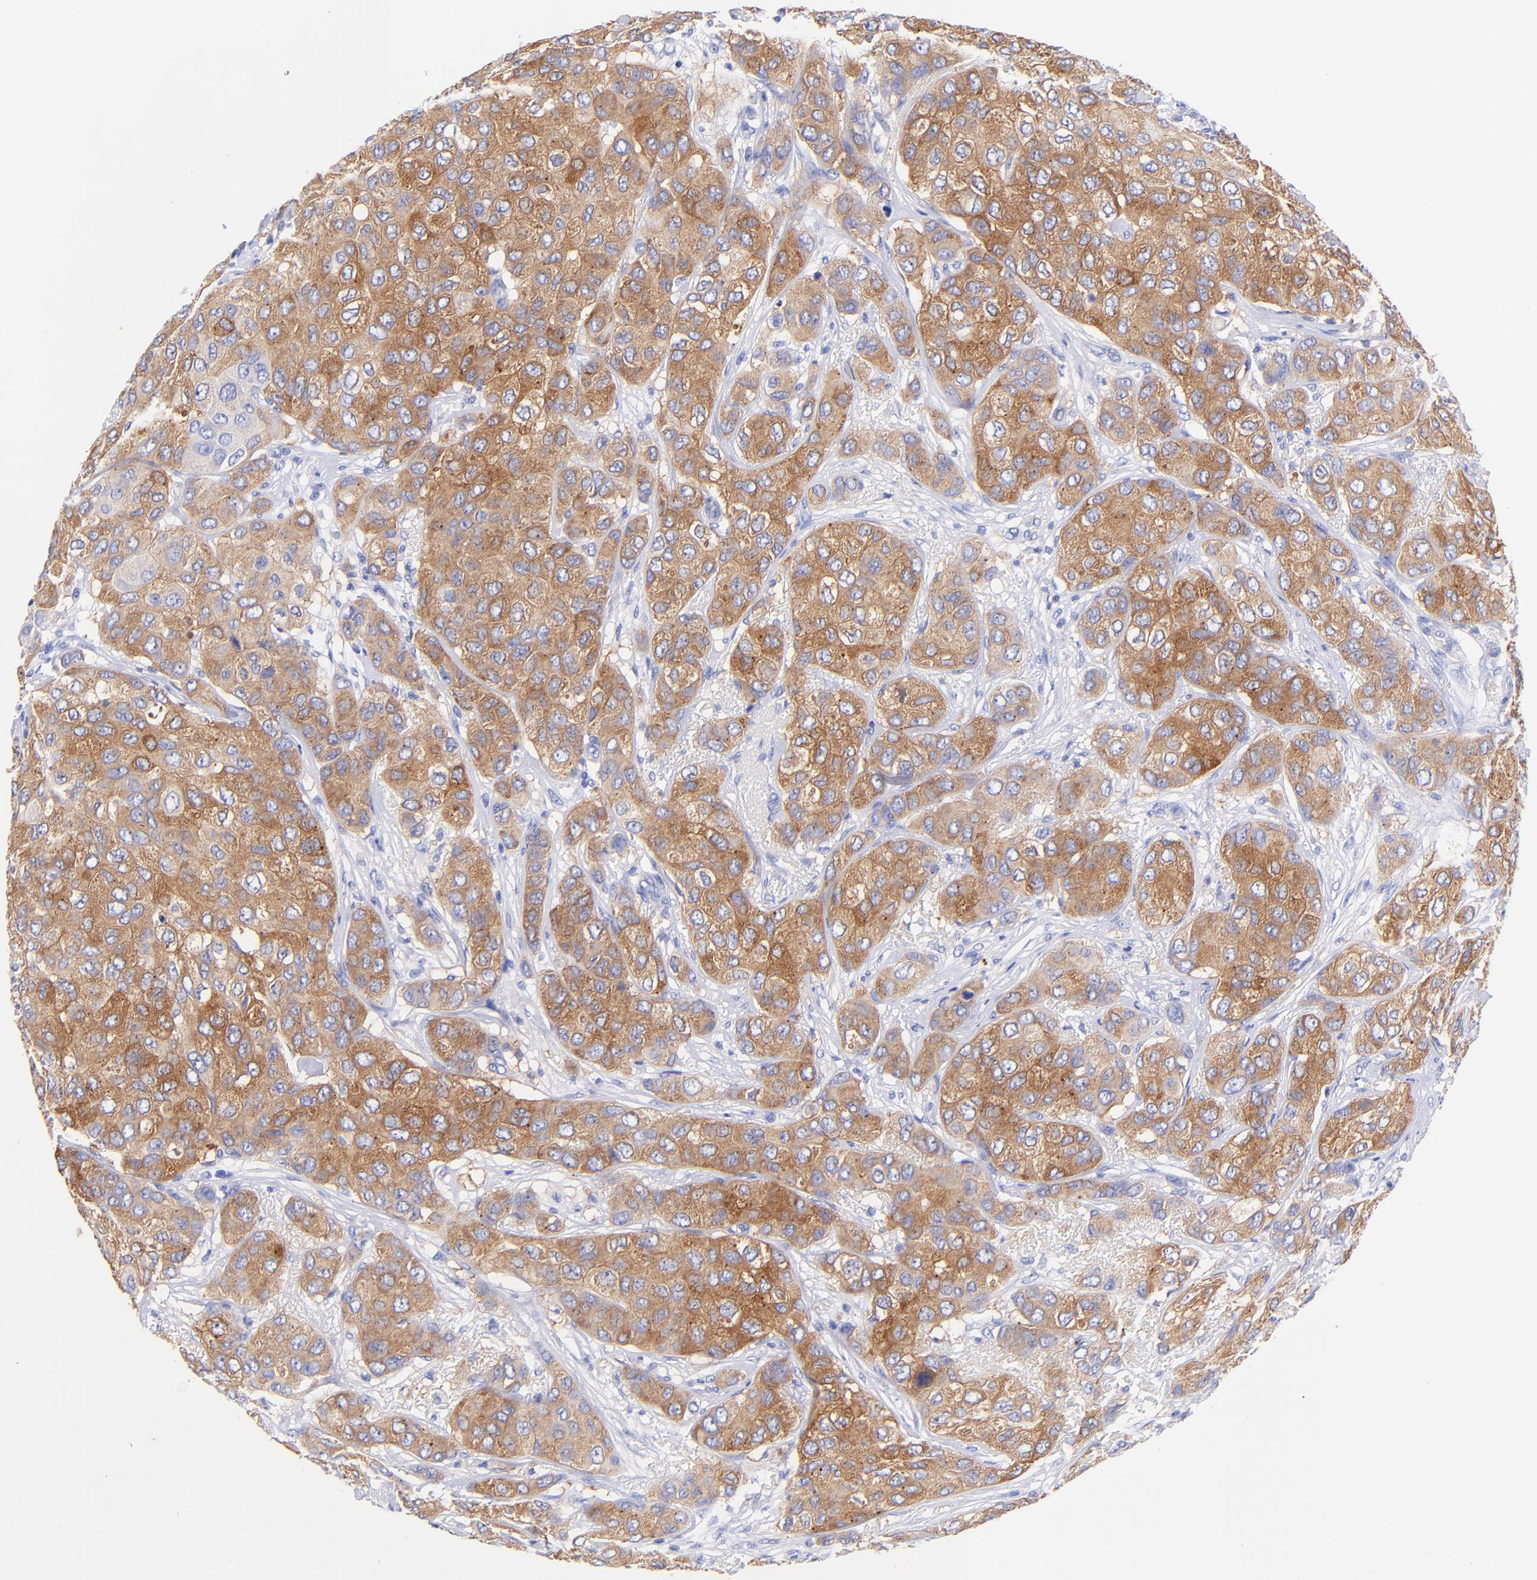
{"staining": {"intensity": "strong", "quantity": ">75%", "location": "cytoplasmic/membranous"}, "tissue": "breast cancer", "cell_type": "Tumor cells", "image_type": "cancer", "snomed": [{"axis": "morphology", "description": "Duct carcinoma"}, {"axis": "topography", "description": "Breast"}], "caption": "Immunohistochemistry staining of breast intraductal carcinoma, which shows high levels of strong cytoplasmic/membranous staining in about >75% of tumor cells indicating strong cytoplasmic/membranous protein positivity. The staining was performed using DAB (3,3'-diaminobenzidine) (brown) for protein detection and nuclei were counterstained in hematoxylin (blue).", "gene": "GPHN", "patient": {"sex": "female", "age": 68}}